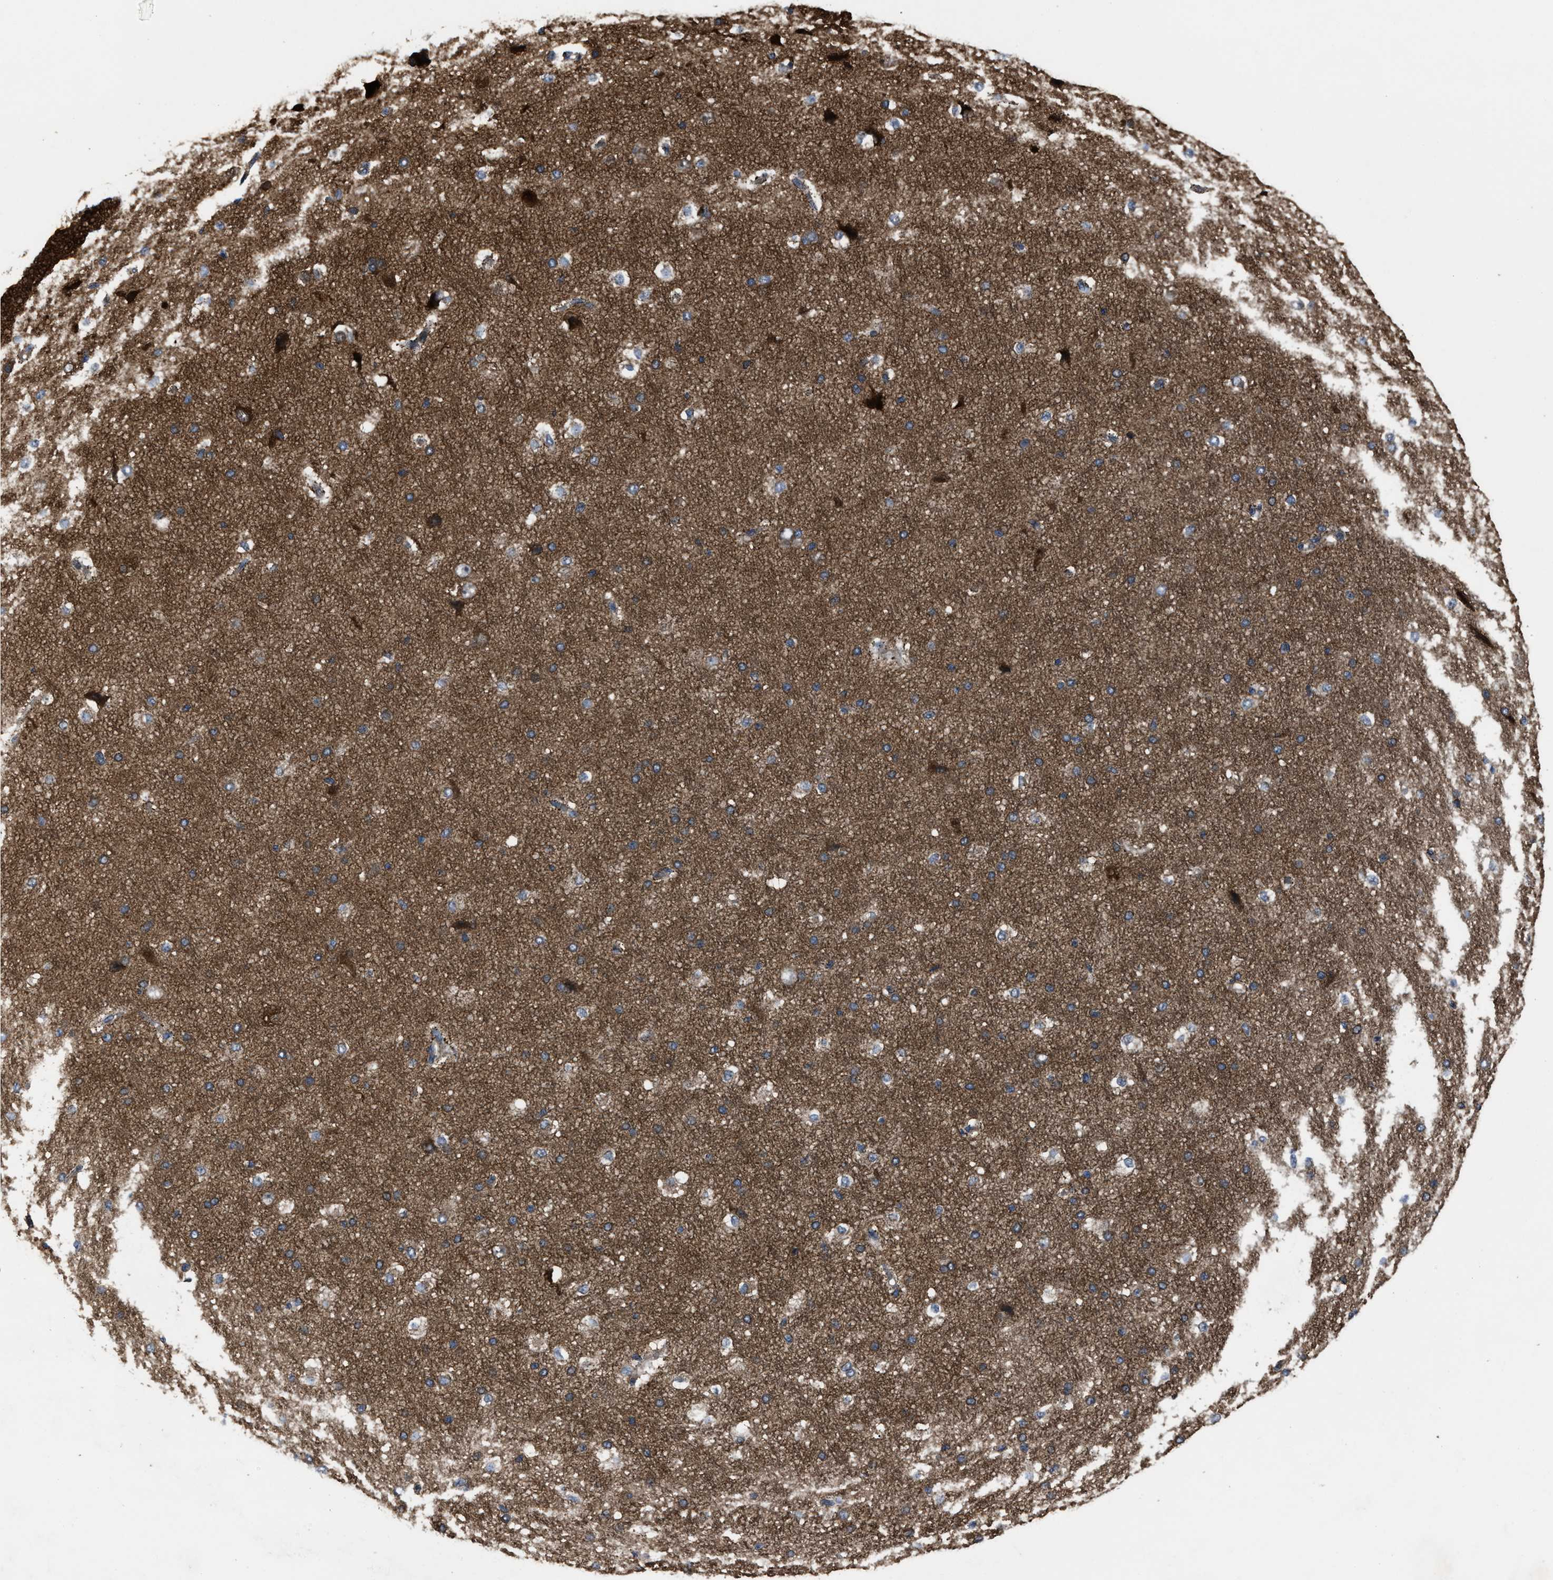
{"staining": {"intensity": "moderate", "quantity": "25%-75%", "location": "cytoplasmic/membranous"}, "tissue": "cerebral cortex", "cell_type": "Endothelial cells", "image_type": "normal", "snomed": [{"axis": "morphology", "description": "Normal tissue, NOS"}, {"axis": "morphology", "description": "Developmental malformation"}, {"axis": "topography", "description": "Cerebral cortex"}], "caption": "This micrograph displays normal cerebral cortex stained with immunohistochemistry to label a protein in brown. The cytoplasmic/membranous of endothelial cells show moderate positivity for the protein. Nuclei are counter-stained blue.", "gene": "PASK", "patient": {"sex": "female", "age": 30}}